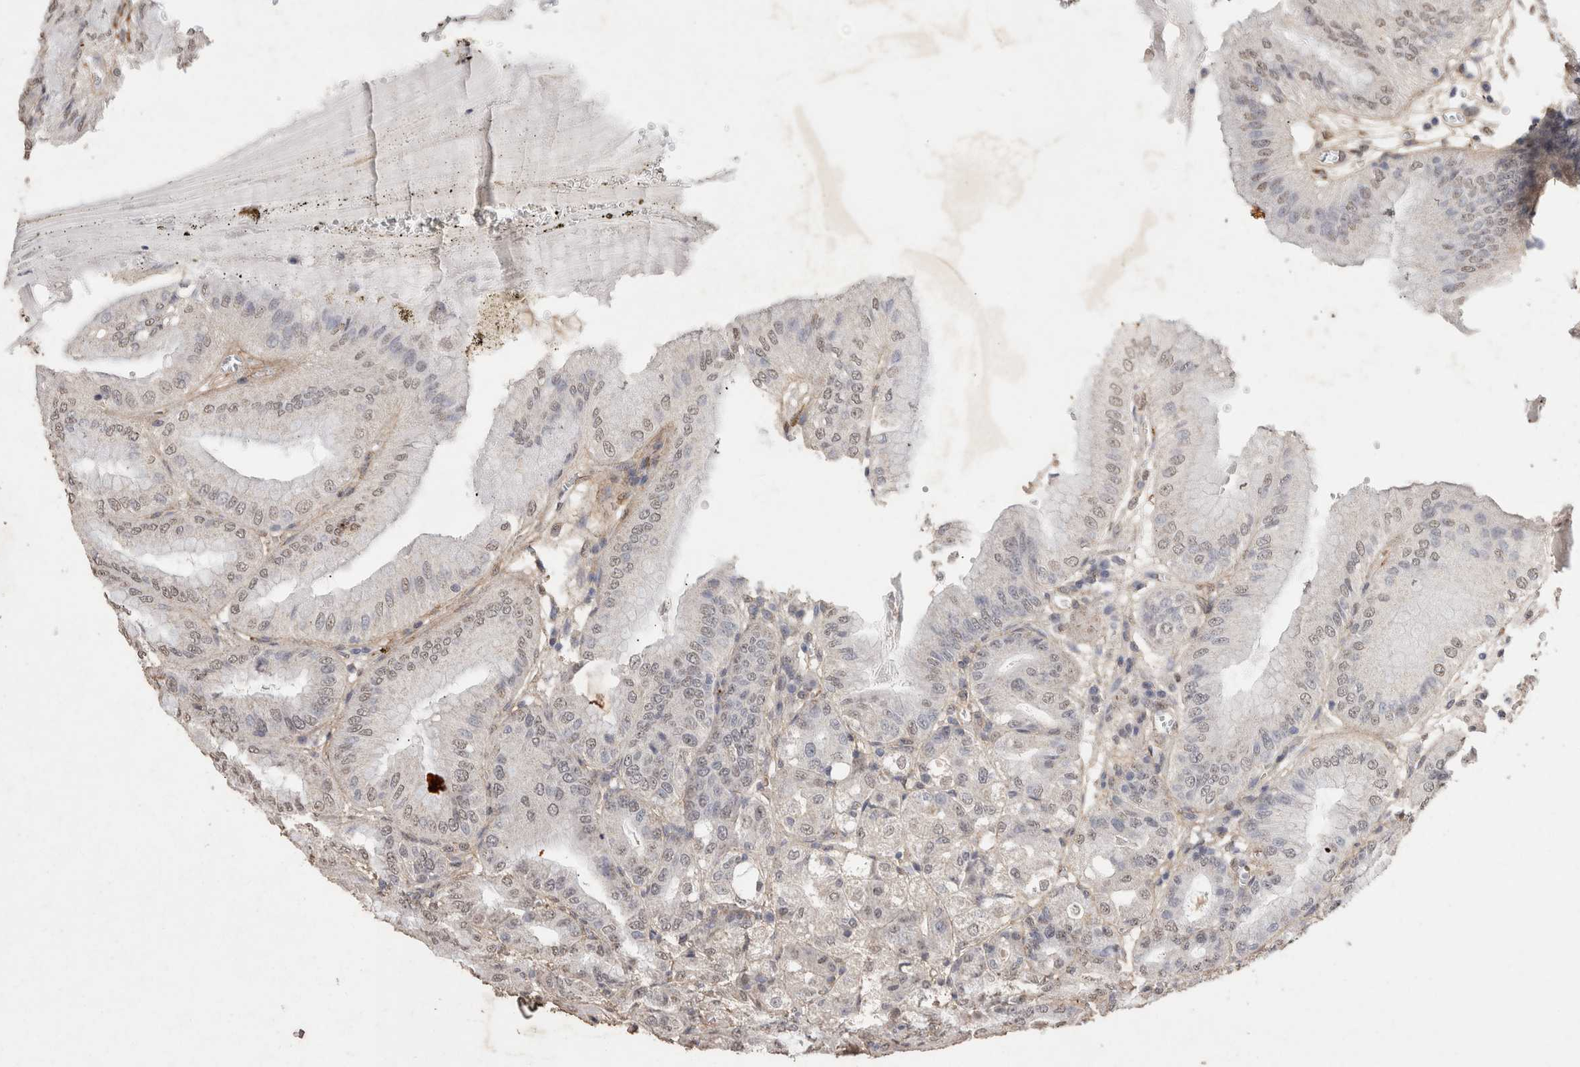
{"staining": {"intensity": "weak", "quantity": "25%-75%", "location": "nuclear"}, "tissue": "stomach", "cell_type": "Glandular cells", "image_type": "normal", "snomed": [{"axis": "morphology", "description": "Normal tissue, NOS"}, {"axis": "topography", "description": "Stomach, lower"}], "caption": "Immunohistochemistry (IHC) of unremarkable stomach exhibits low levels of weak nuclear staining in about 25%-75% of glandular cells.", "gene": "C1QTNF5", "patient": {"sex": "male", "age": 71}}